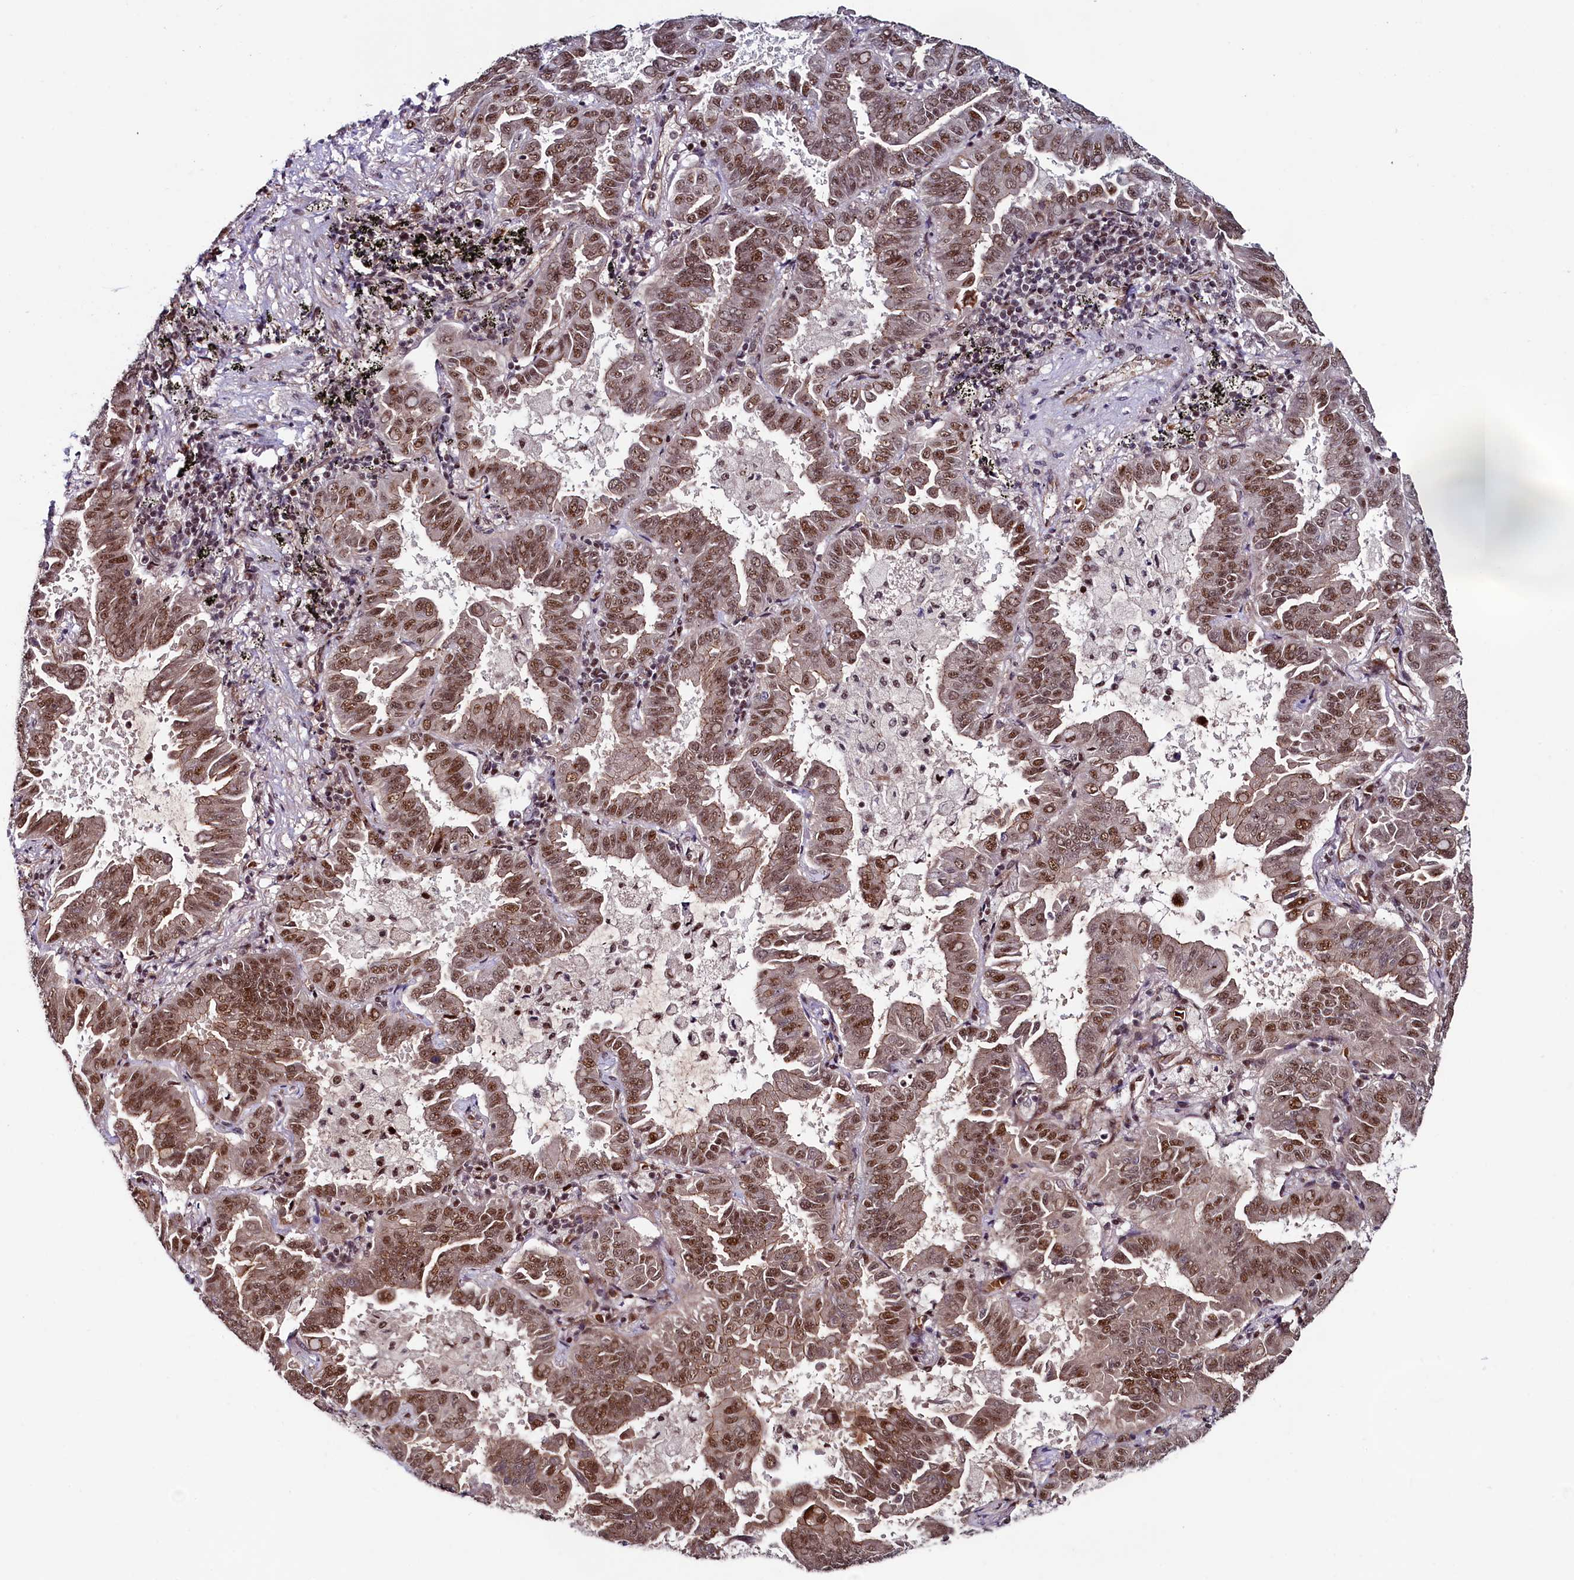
{"staining": {"intensity": "moderate", "quantity": ">75%", "location": "nuclear"}, "tissue": "lung cancer", "cell_type": "Tumor cells", "image_type": "cancer", "snomed": [{"axis": "morphology", "description": "Adenocarcinoma, NOS"}, {"axis": "topography", "description": "Lung"}], "caption": "Moderate nuclear positivity for a protein is identified in about >75% of tumor cells of lung adenocarcinoma using immunohistochemistry.", "gene": "LEO1", "patient": {"sex": "male", "age": 64}}